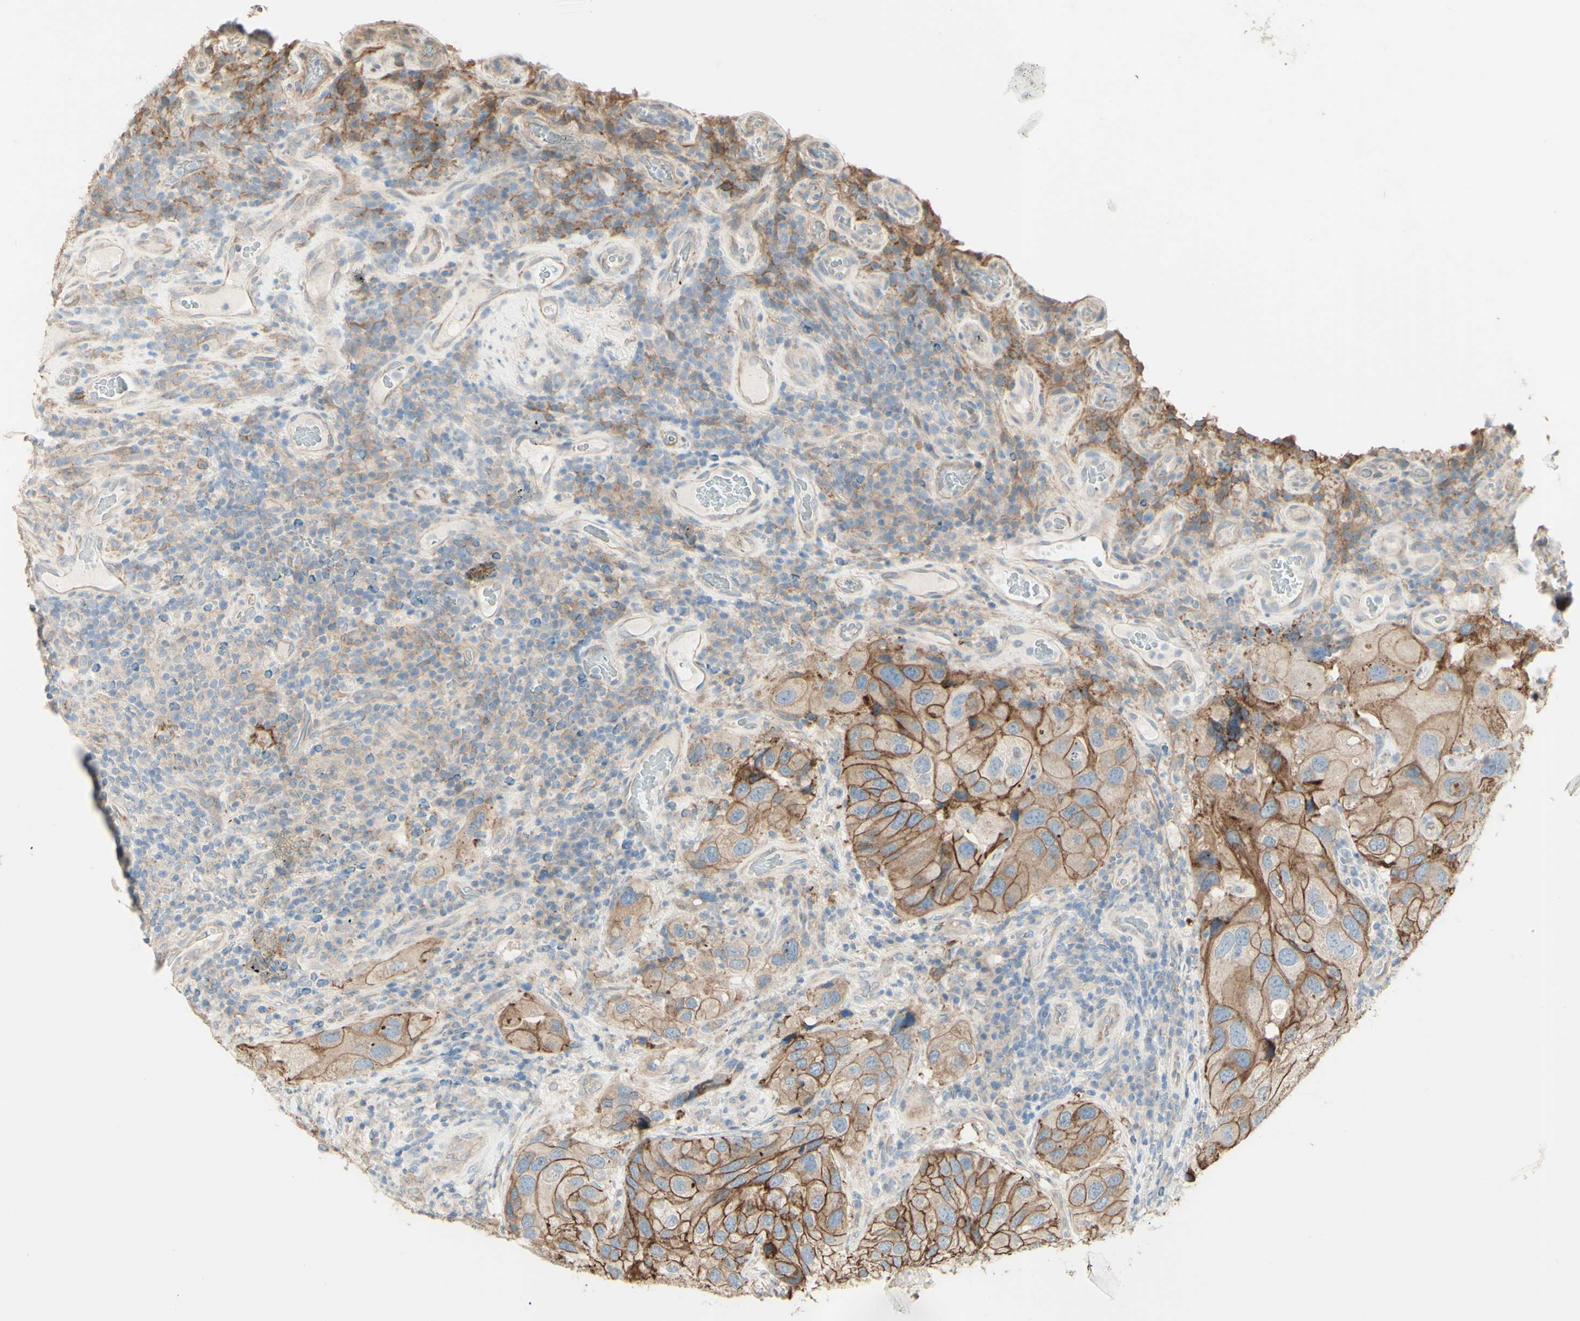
{"staining": {"intensity": "strong", "quantity": "25%-75%", "location": "cytoplasmic/membranous"}, "tissue": "urothelial cancer", "cell_type": "Tumor cells", "image_type": "cancer", "snomed": [{"axis": "morphology", "description": "Urothelial carcinoma, High grade"}, {"axis": "topography", "description": "Urinary bladder"}], "caption": "Tumor cells exhibit strong cytoplasmic/membranous positivity in approximately 25%-75% of cells in urothelial cancer.", "gene": "RNF149", "patient": {"sex": "female", "age": 64}}